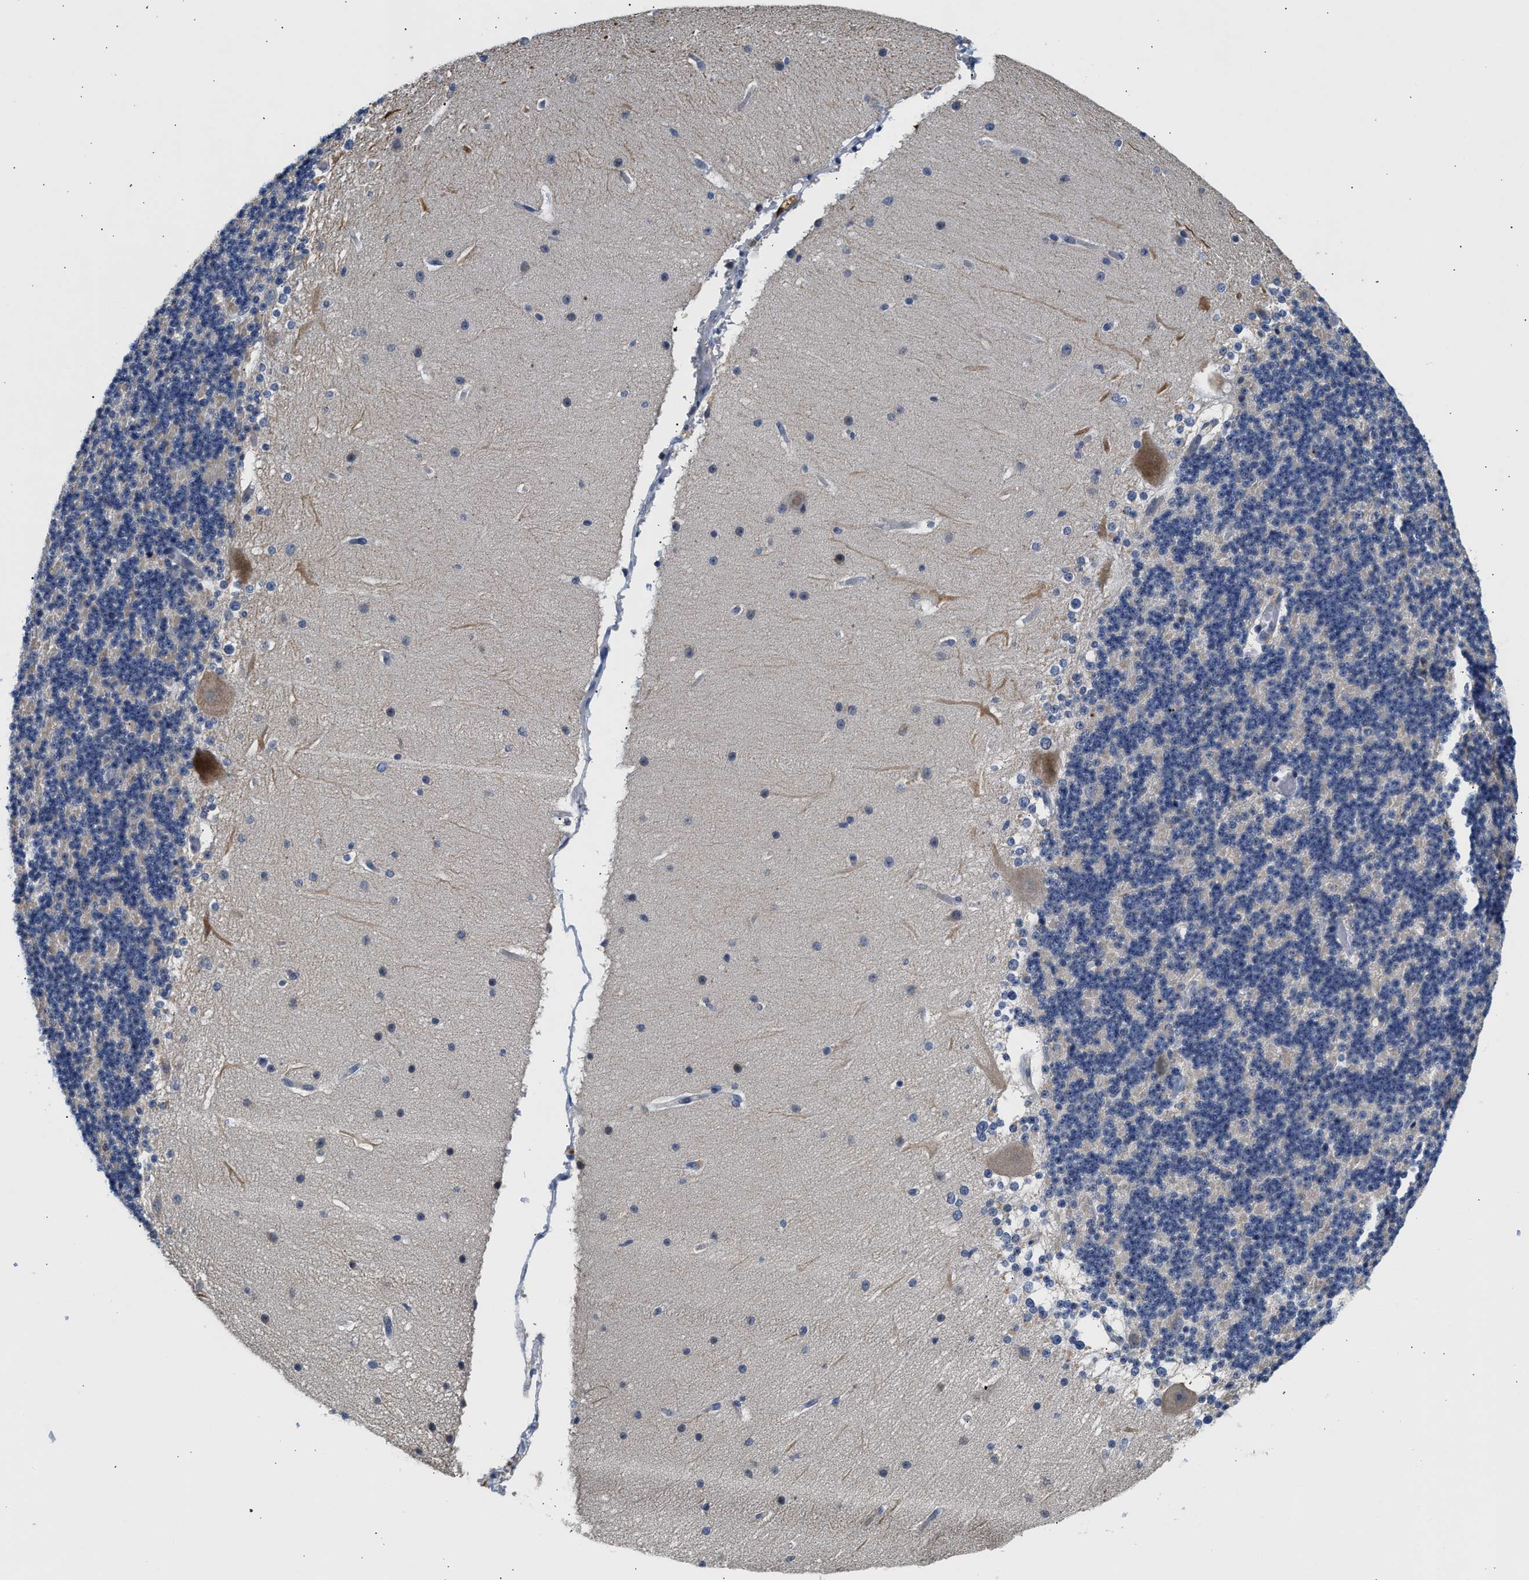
{"staining": {"intensity": "negative", "quantity": "none", "location": "none"}, "tissue": "cerebellum", "cell_type": "Cells in granular layer", "image_type": "normal", "snomed": [{"axis": "morphology", "description": "Normal tissue, NOS"}, {"axis": "topography", "description": "Cerebellum"}], "caption": "Cells in granular layer are negative for brown protein staining in normal cerebellum.", "gene": "SLIT2", "patient": {"sex": "female", "age": 19}}